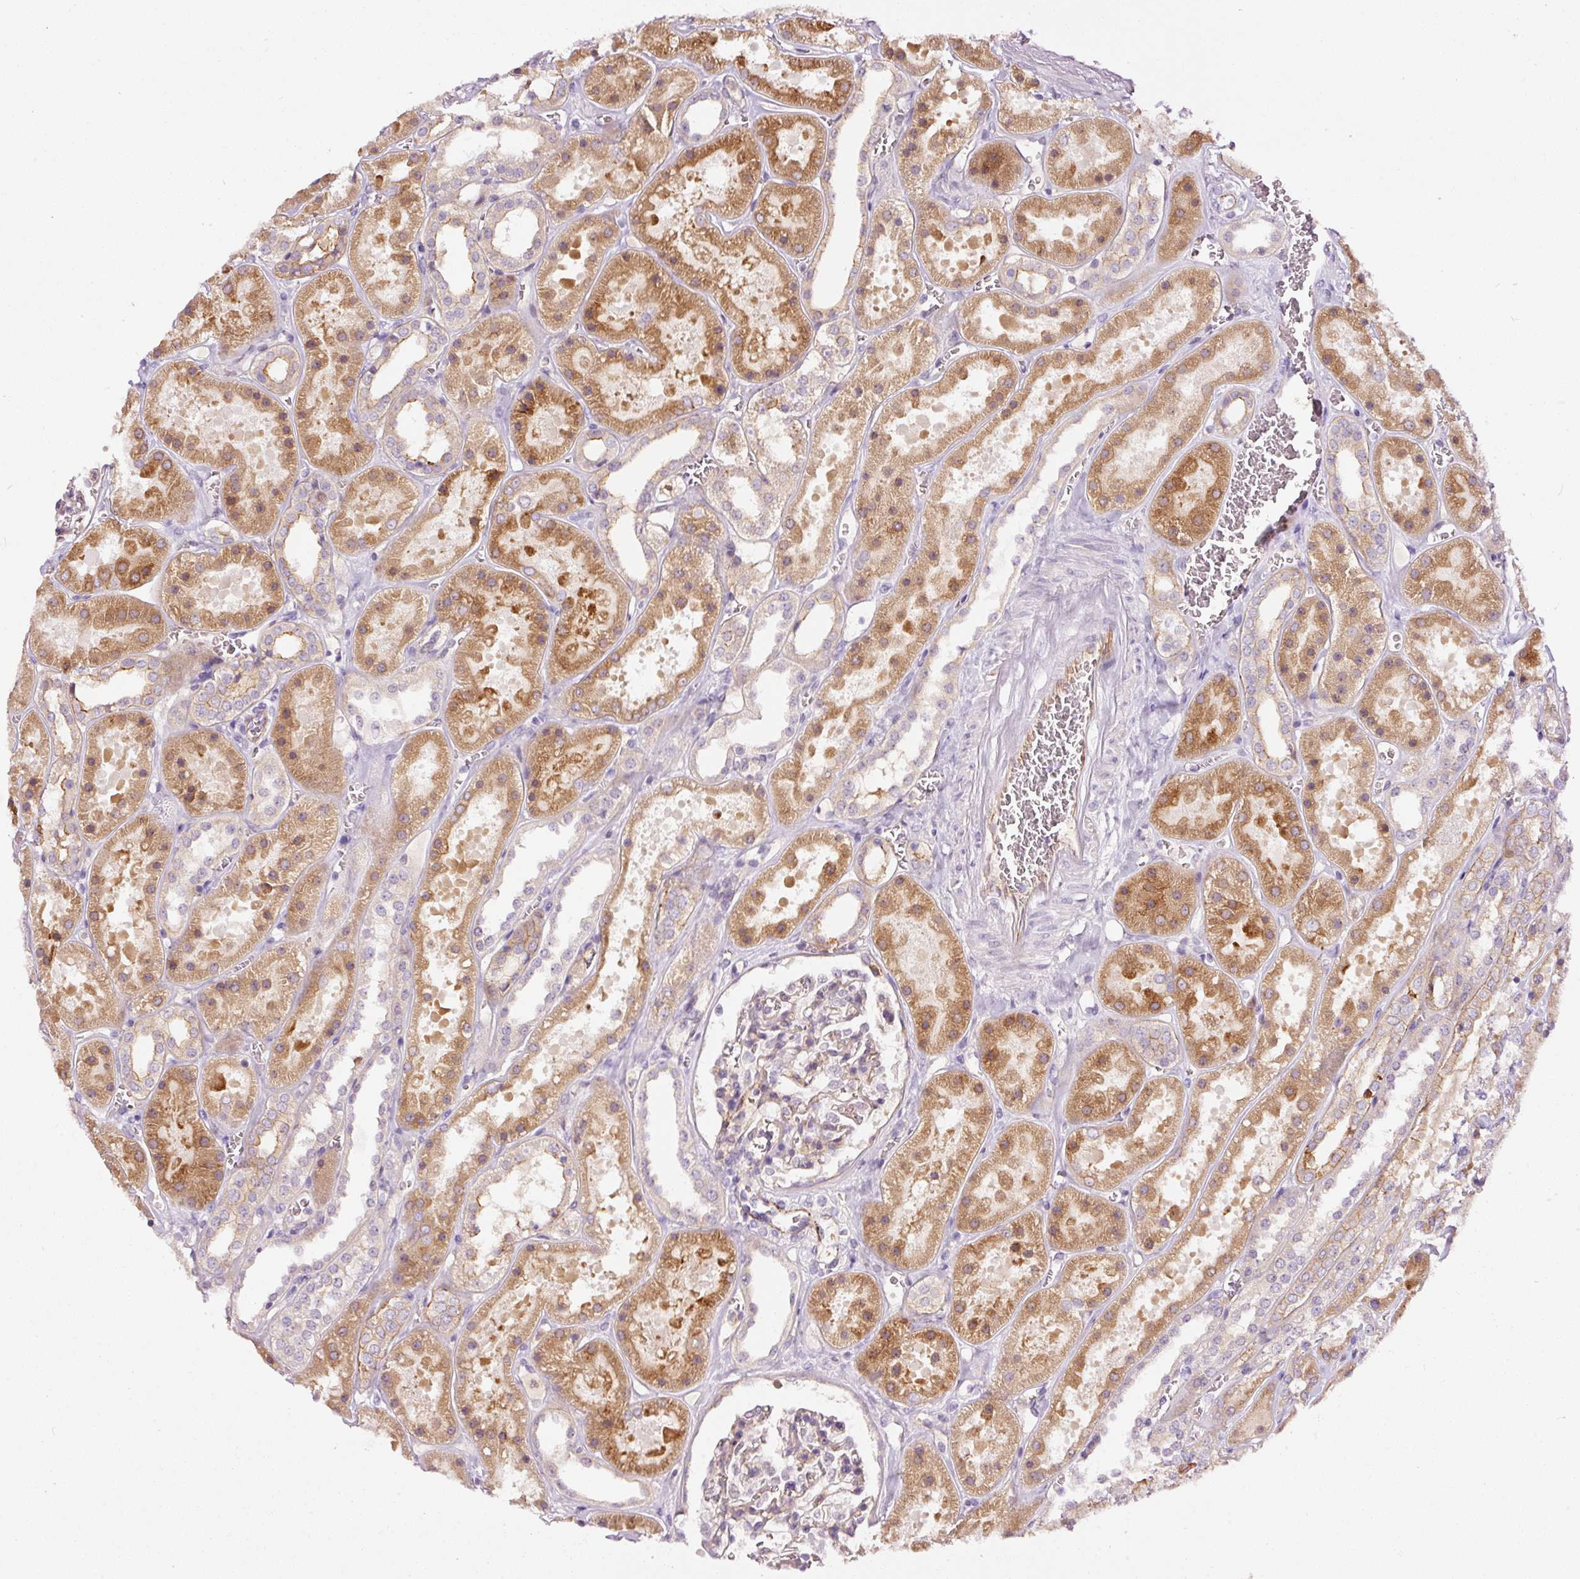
{"staining": {"intensity": "negative", "quantity": "none", "location": "none"}, "tissue": "kidney", "cell_type": "Cells in glomeruli", "image_type": "normal", "snomed": [{"axis": "morphology", "description": "Normal tissue, NOS"}, {"axis": "topography", "description": "Kidney"}], "caption": "IHC of benign human kidney shows no staining in cells in glomeruli.", "gene": "ABCB4", "patient": {"sex": "female", "age": 41}}